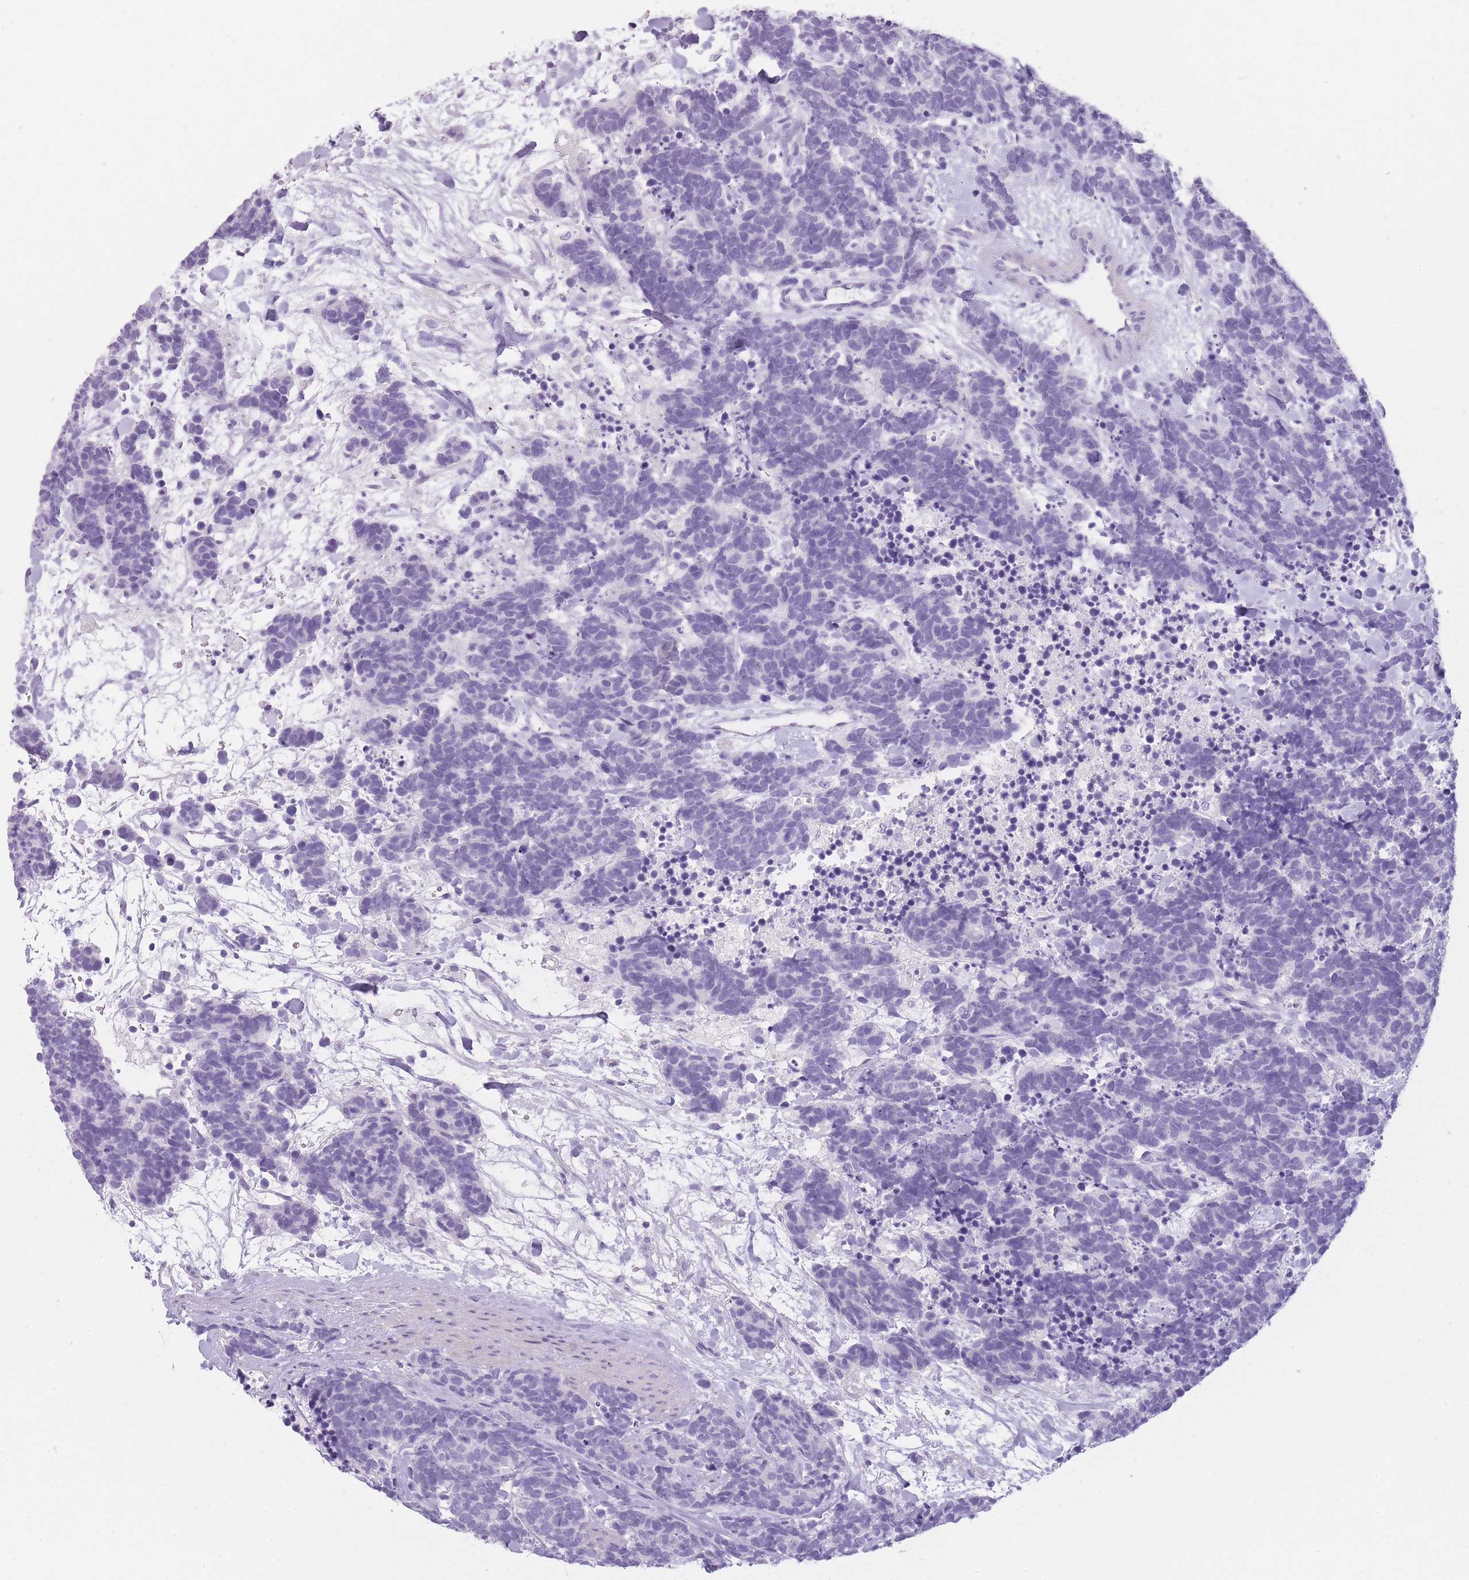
{"staining": {"intensity": "negative", "quantity": "none", "location": "none"}, "tissue": "carcinoid", "cell_type": "Tumor cells", "image_type": "cancer", "snomed": [{"axis": "morphology", "description": "Carcinoma, NOS"}, {"axis": "morphology", "description": "Carcinoid, malignant, NOS"}, {"axis": "topography", "description": "Prostate"}], "caption": "This micrograph is of carcinoma stained with immunohistochemistry to label a protein in brown with the nuclei are counter-stained blue. There is no expression in tumor cells.", "gene": "TCP11", "patient": {"sex": "male", "age": 57}}